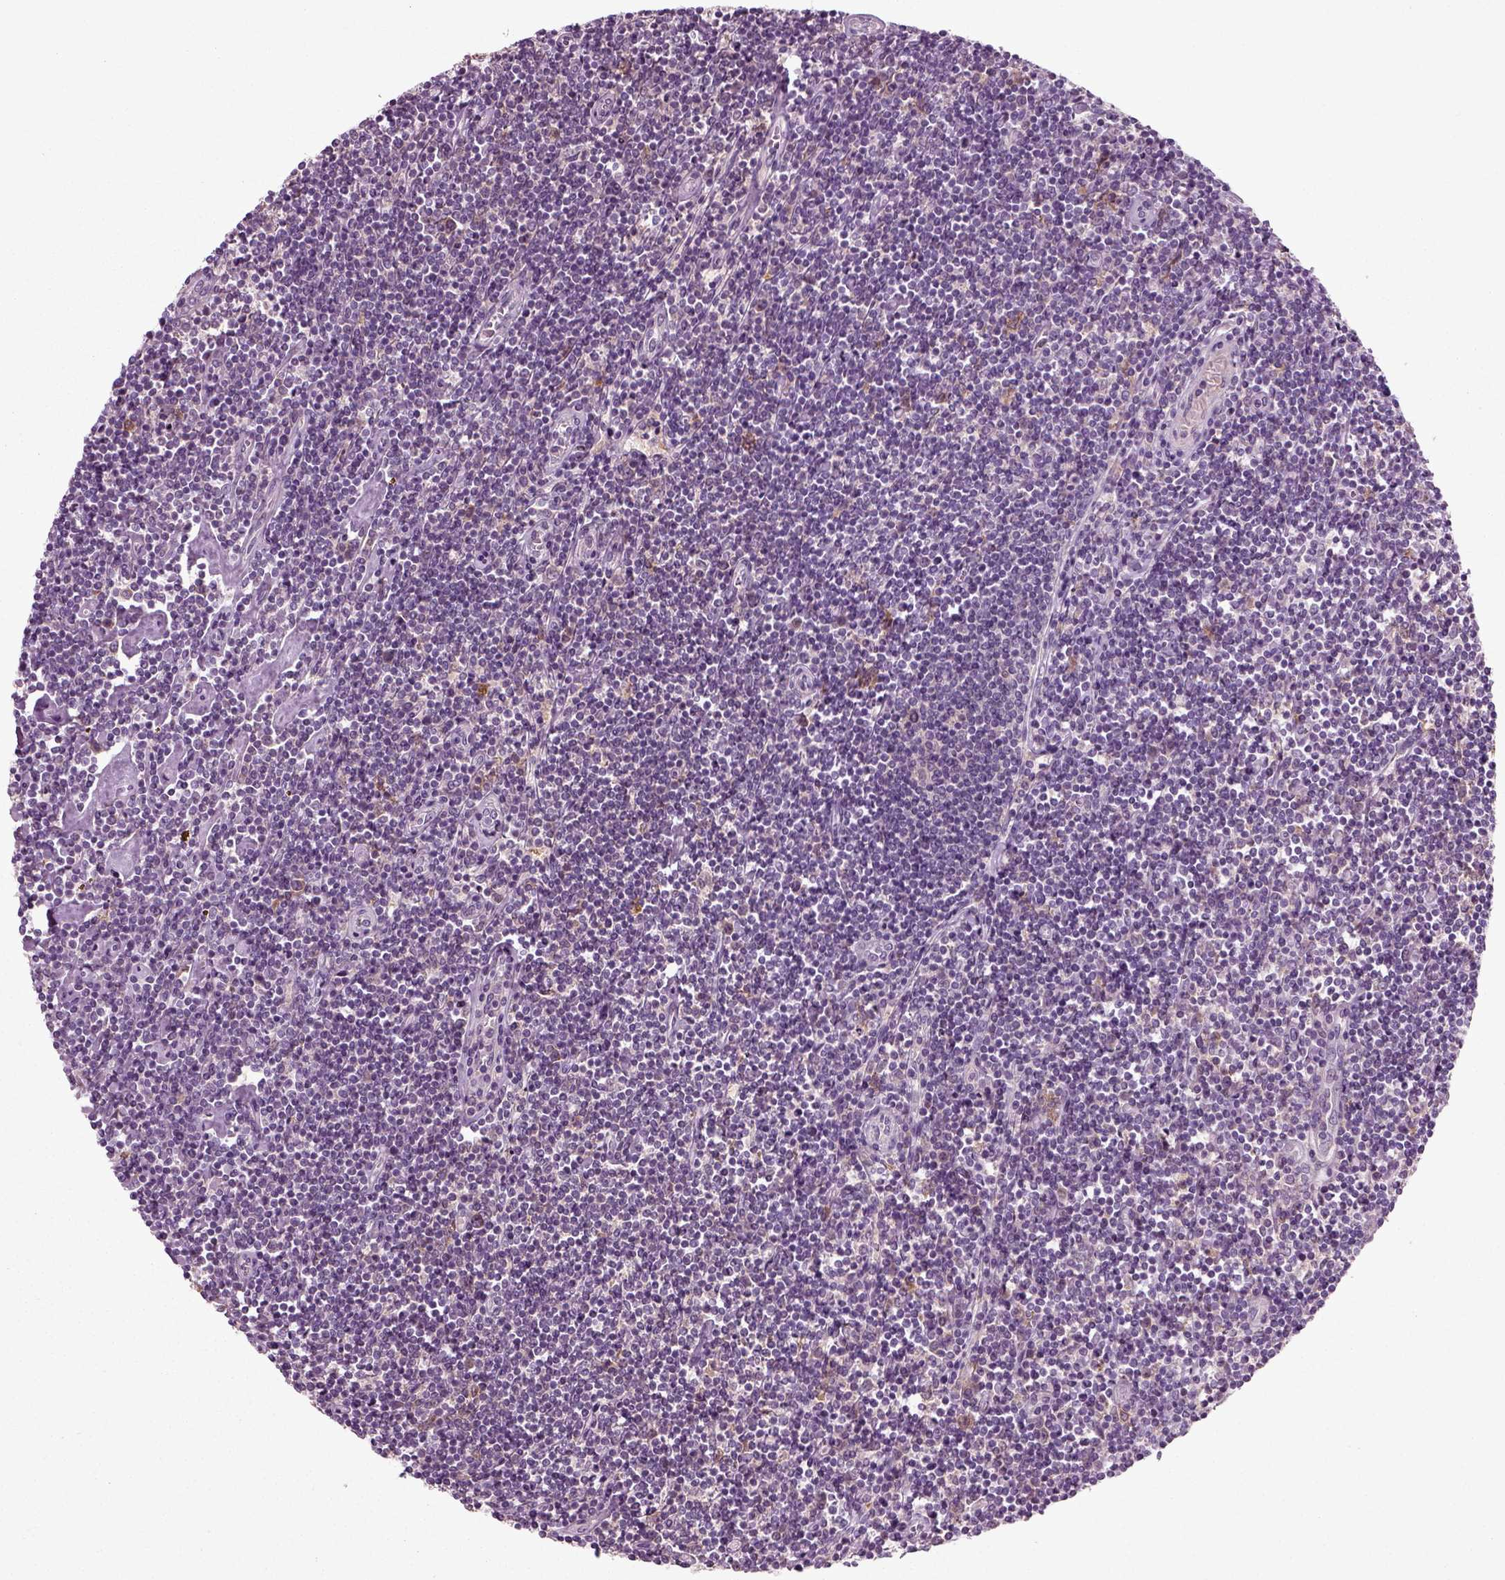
{"staining": {"intensity": "weak", "quantity": ">75%", "location": "cytoplasmic/membranous"}, "tissue": "lymphoma", "cell_type": "Tumor cells", "image_type": "cancer", "snomed": [{"axis": "morphology", "description": "Hodgkin's disease, NOS"}, {"axis": "topography", "description": "Lymph node"}], "caption": "Tumor cells exhibit weak cytoplasmic/membranous positivity in approximately >75% of cells in Hodgkin's disease. (IHC, brightfield microscopy, high magnification).", "gene": "RND2", "patient": {"sex": "male", "age": 40}}